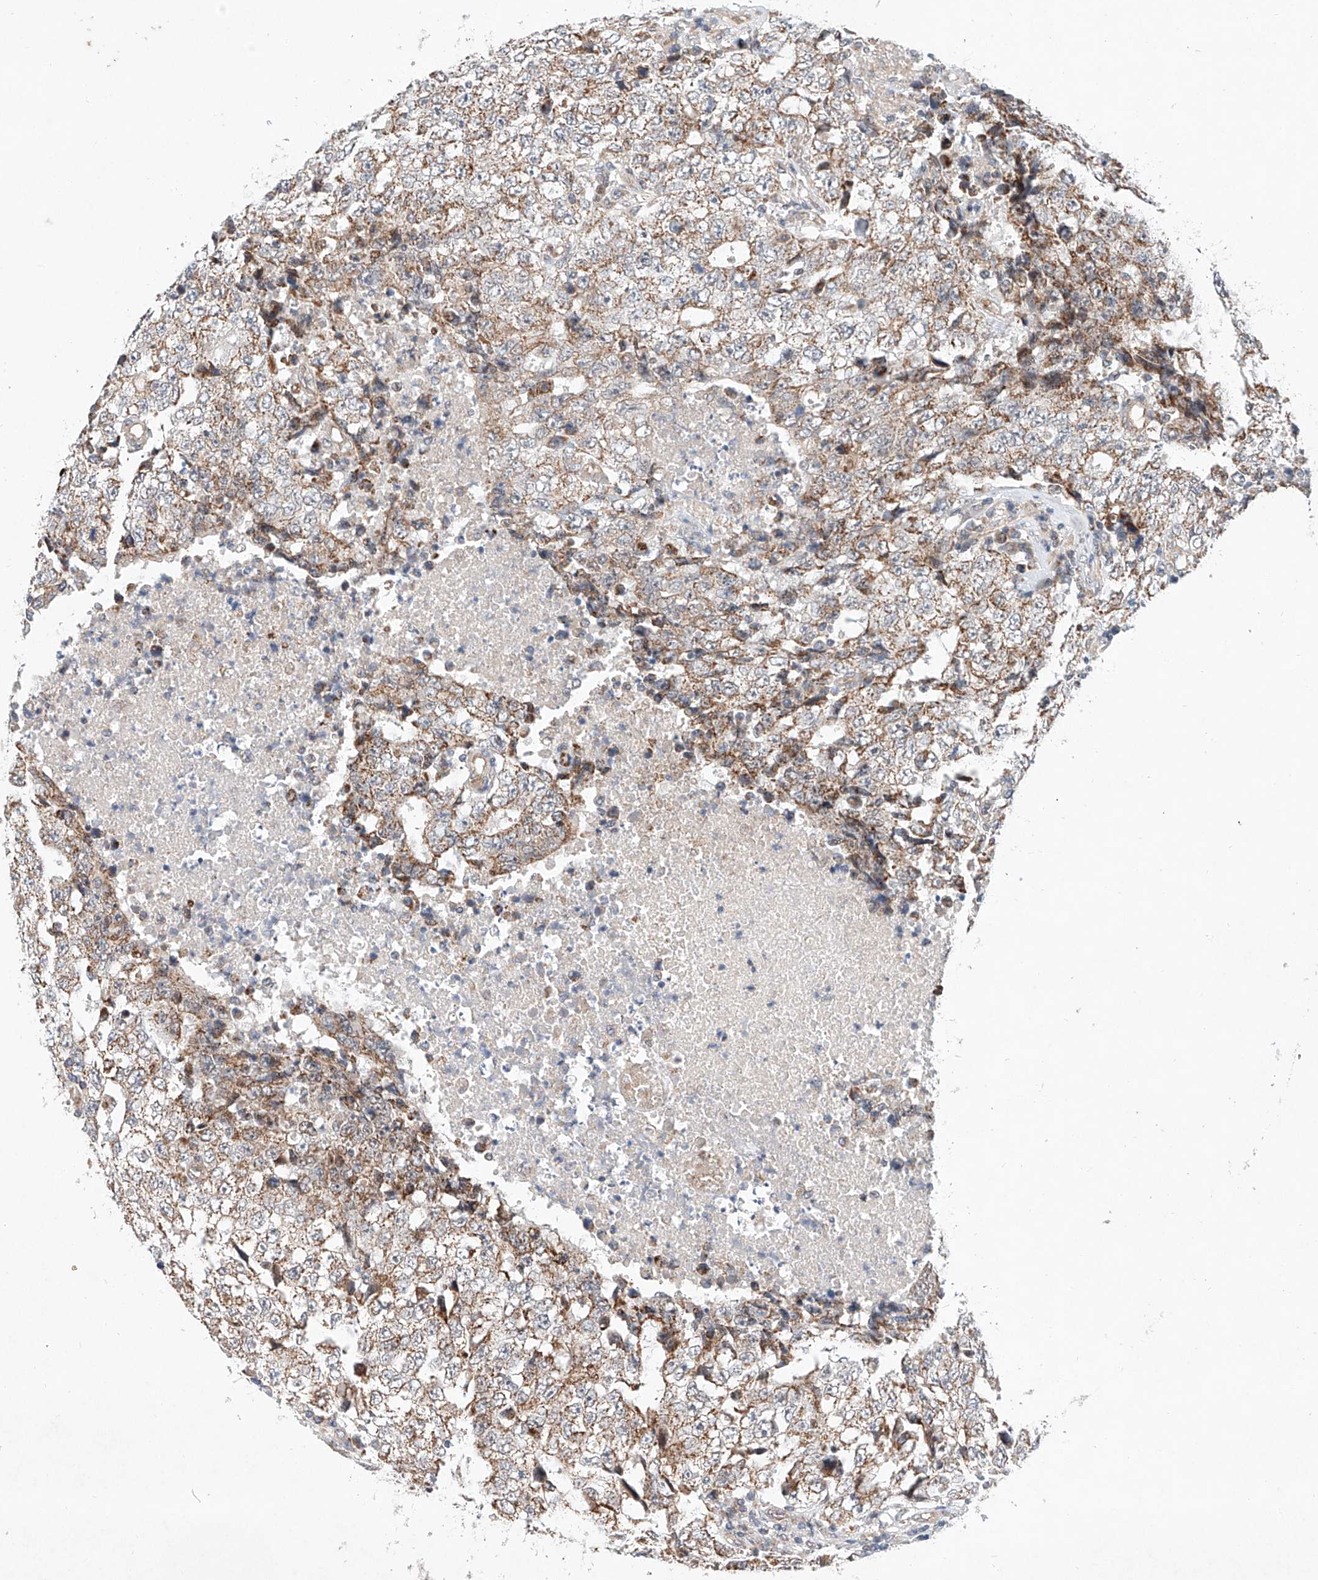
{"staining": {"intensity": "moderate", "quantity": ">75%", "location": "cytoplasmic/membranous"}, "tissue": "testis cancer", "cell_type": "Tumor cells", "image_type": "cancer", "snomed": [{"axis": "morphology", "description": "Necrosis, NOS"}, {"axis": "morphology", "description": "Carcinoma, Embryonal, NOS"}, {"axis": "topography", "description": "Testis"}], "caption": "There is medium levels of moderate cytoplasmic/membranous staining in tumor cells of testis embryonal carcinoma, as demonstrated by immunohistochemical staining (brown color).", "gene": "FASTK", "patient": {"sex": "male", "age": 19}}